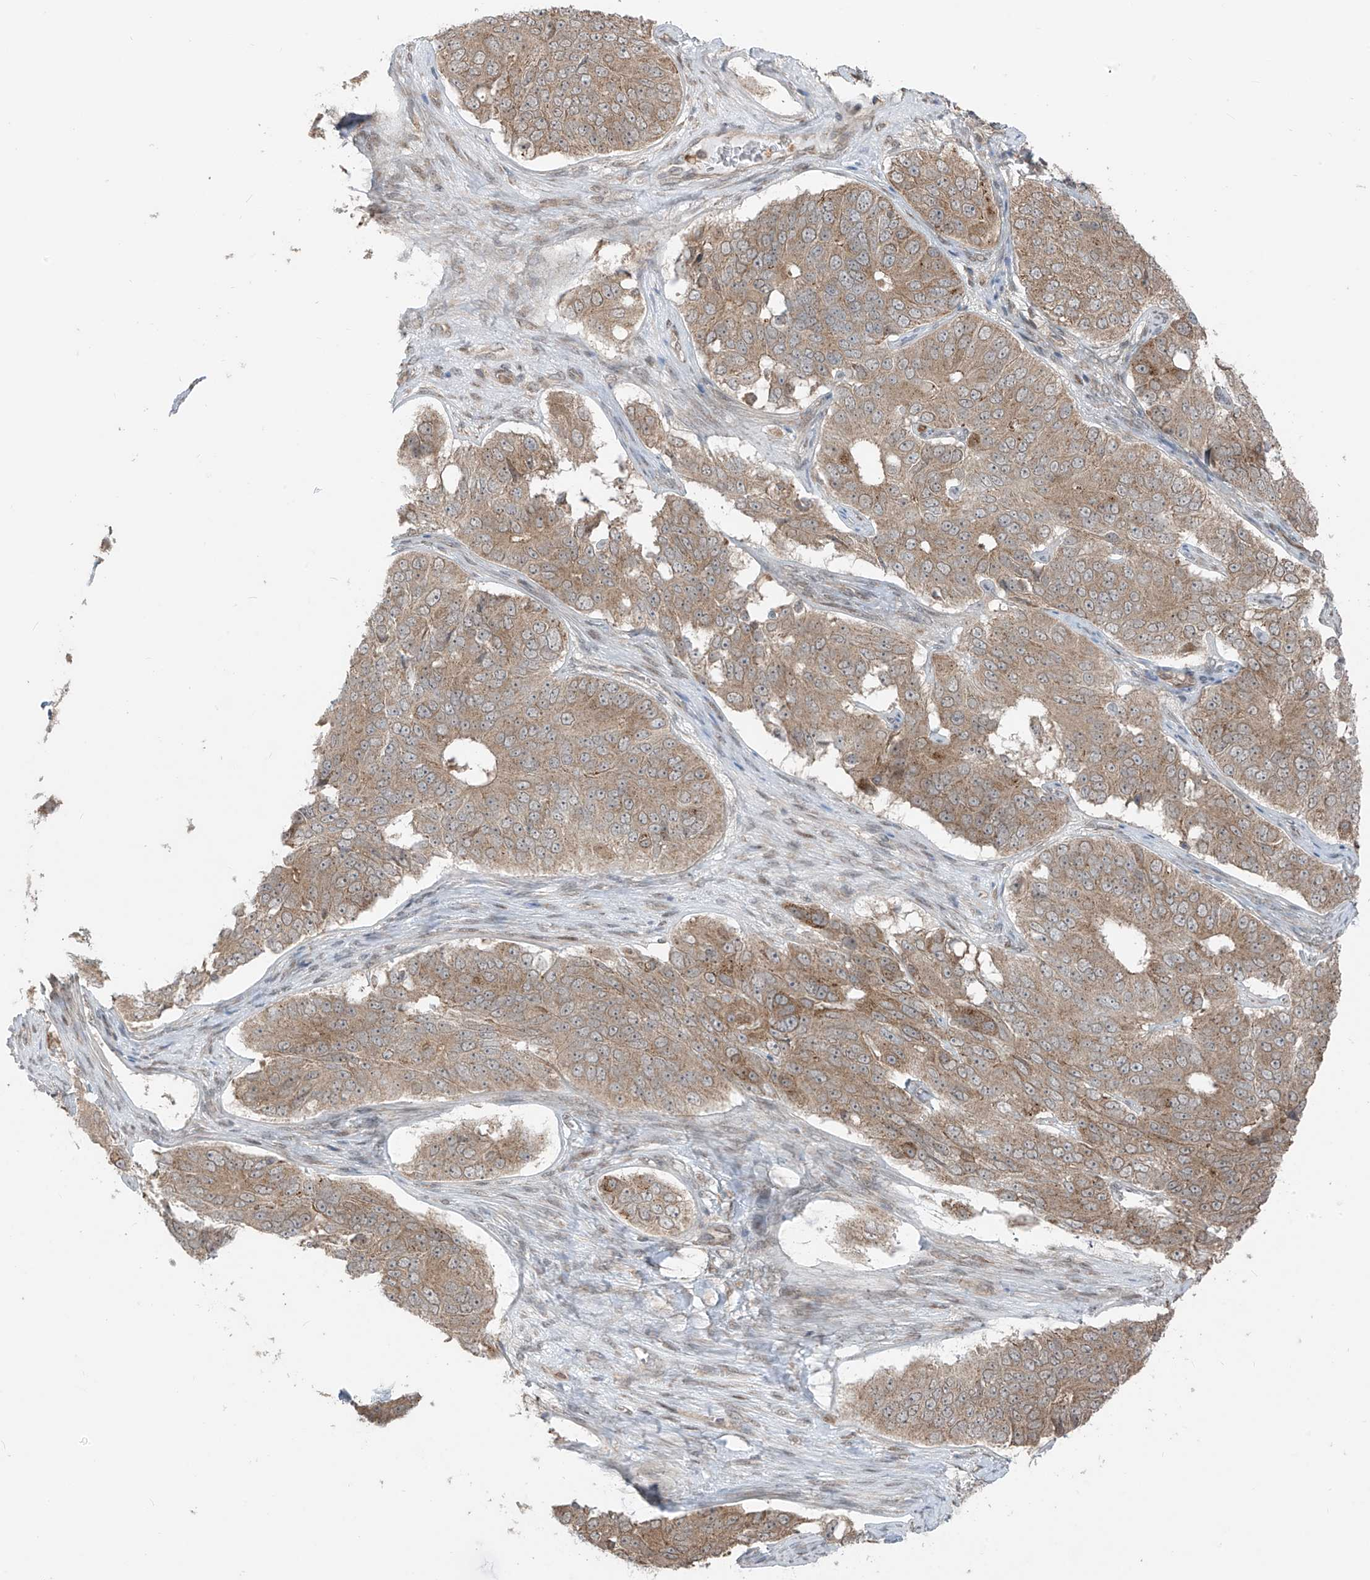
{"staining": {"intensity": "moderate", "quantity": ">75%", "location": "cytoplasmic/membranous"}, "tissue": "ovarian cancer", "cell_type": "Tumor cells", "image_type": "cancer", "snomed": [{"axis": "morphology", "description": "Carcinoma, endometroid"}, {"axis": "topography", "description": "Ovary"}], "caption": "Immunohistochemistry (IHC) photomicrograph of ovarian cancer stained for a protein (brown), which exhibits medium levels of moderate cytoplasmic/membranous expression in approximately >75% of tumor cells.", "gene": "PDE11A", "patient": {"sex": "female", "age": 51}}